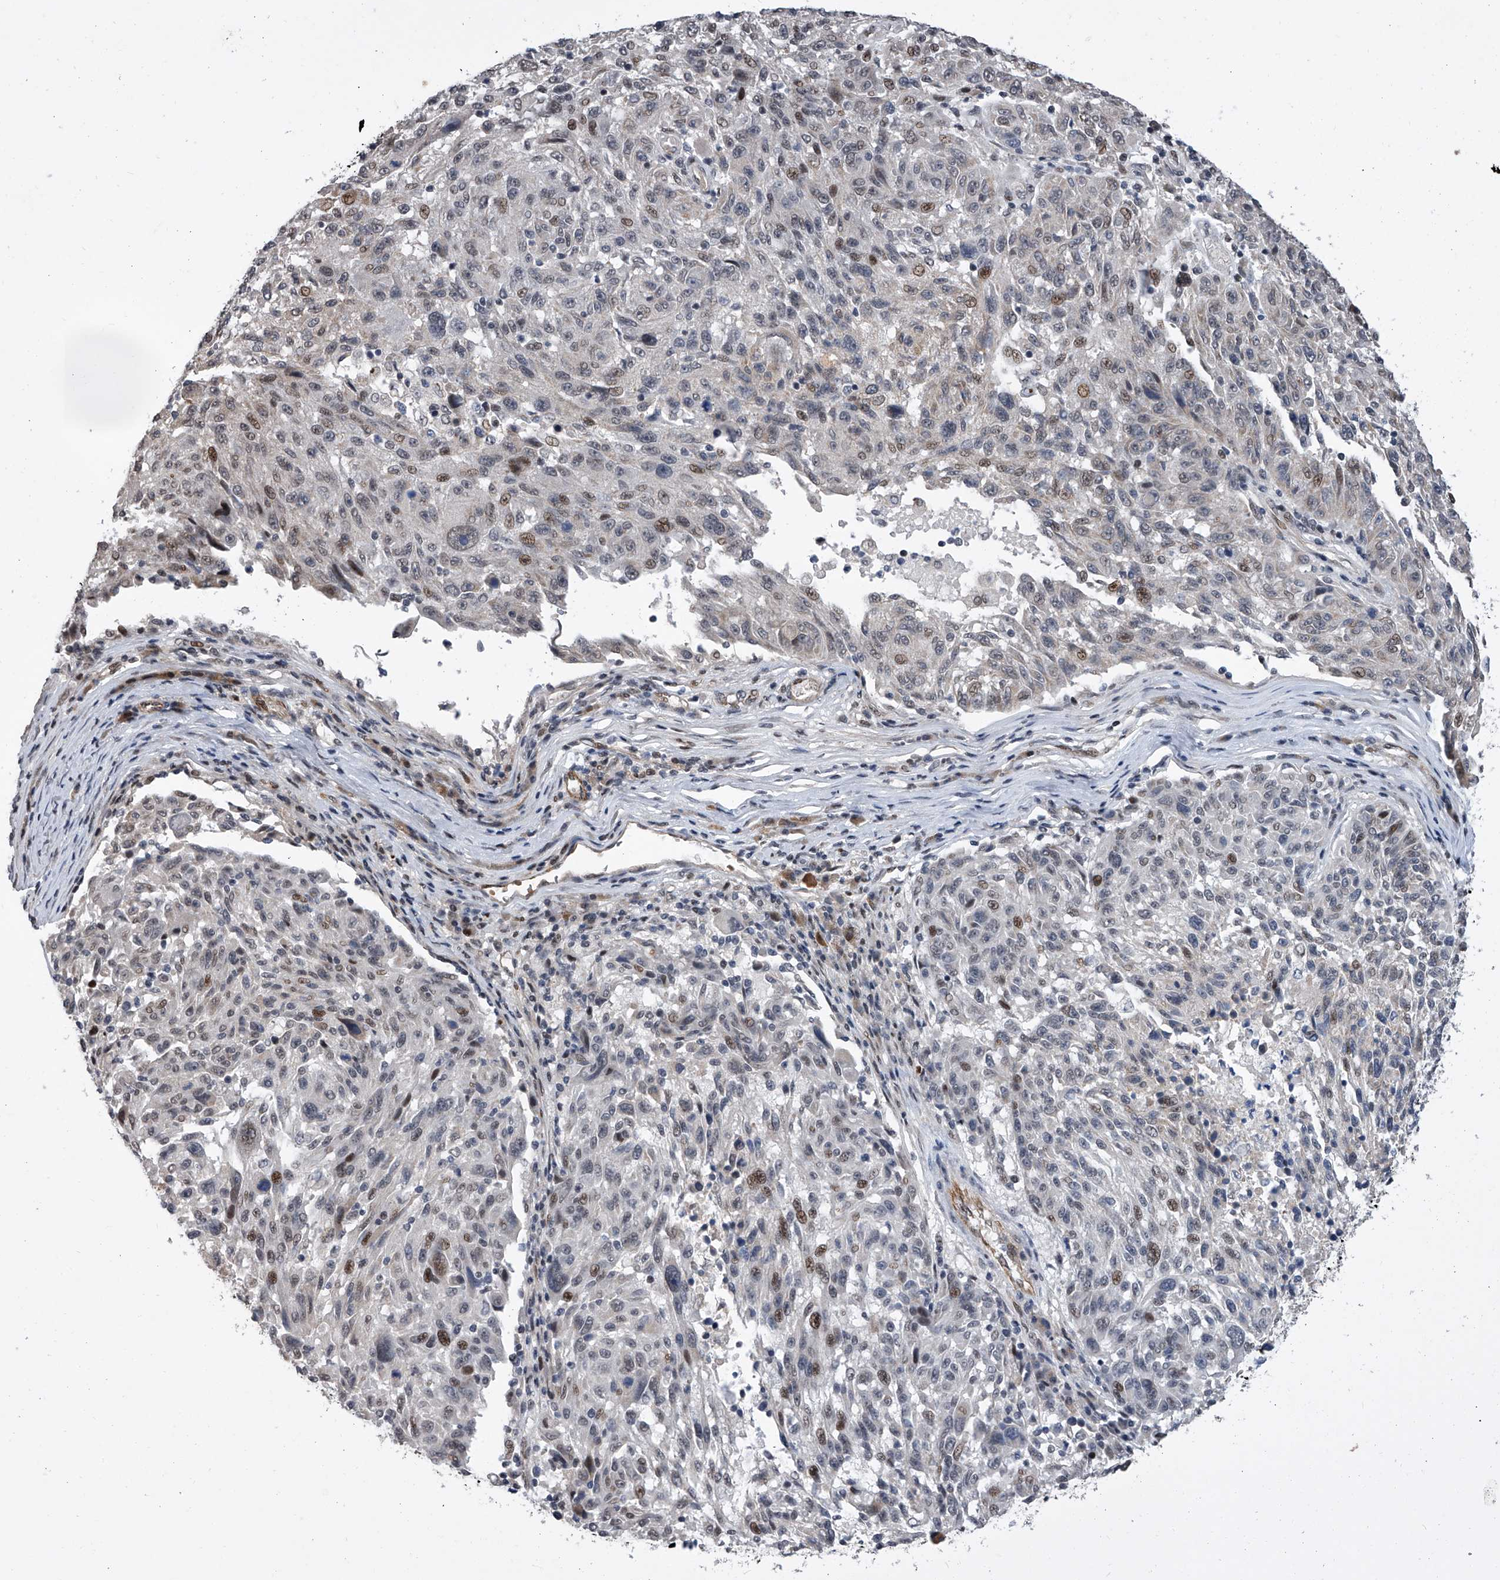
{"staining": {"intensity": "moderate", "quantity": "<25%", "location": "nuclear"}, "tissue": "melanoma", "cell_type": "Tumor cells", "image_type": "cancer", "snomed": [{"axis": "morphology", "description": "Malignant melanoma, NOS"}, {"axis": "topography", "description": "Skin"}], "caption": "The image displays a brown stain indicating the presence of a protein in the nuclear of tumor cells in melanoma.", "gene": "ZNF426", "patient": {"sex": "male", "age": 53}}